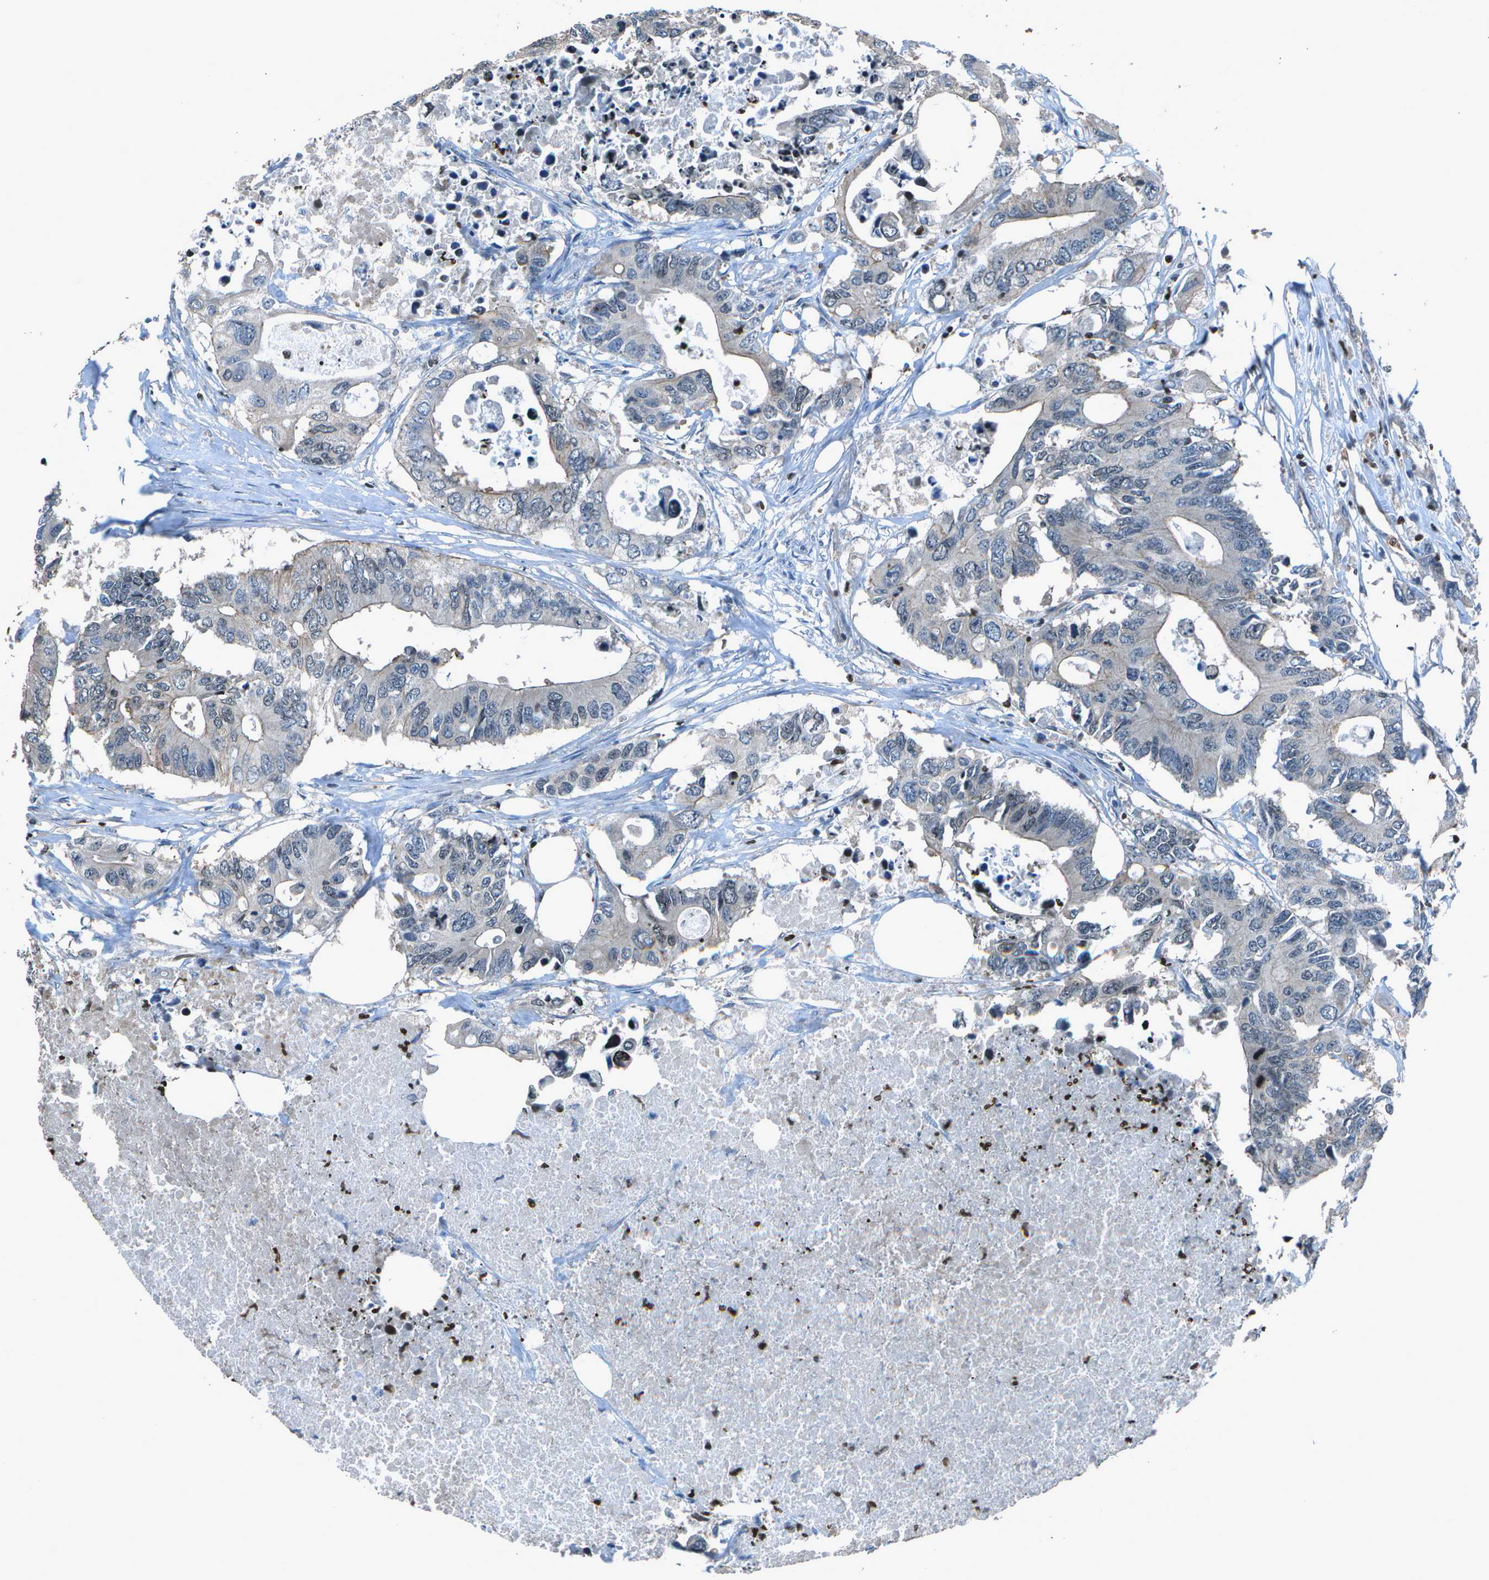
{"staining": {"intensity": "negative", "quantity": "none", "location": "none"}, "tissue": "colorectal cancer", "cell_type": "Tumor cells", "image_type": "cancer", "snomed": [{"axis": "morphology", "description": "Adenocarcinoma, NOS"}, {"axis": "topography", "description": "Colon"}], "caption": "Tumor cells show no significant protein expression in adenocarcinoma (colorectal). (Brightfield microscopy of DAB (3,3'-diaminobenzidine) IHC at high magnification).", "gene": "PDLIM1", "patient": {"sex": "male", "age": 71}}